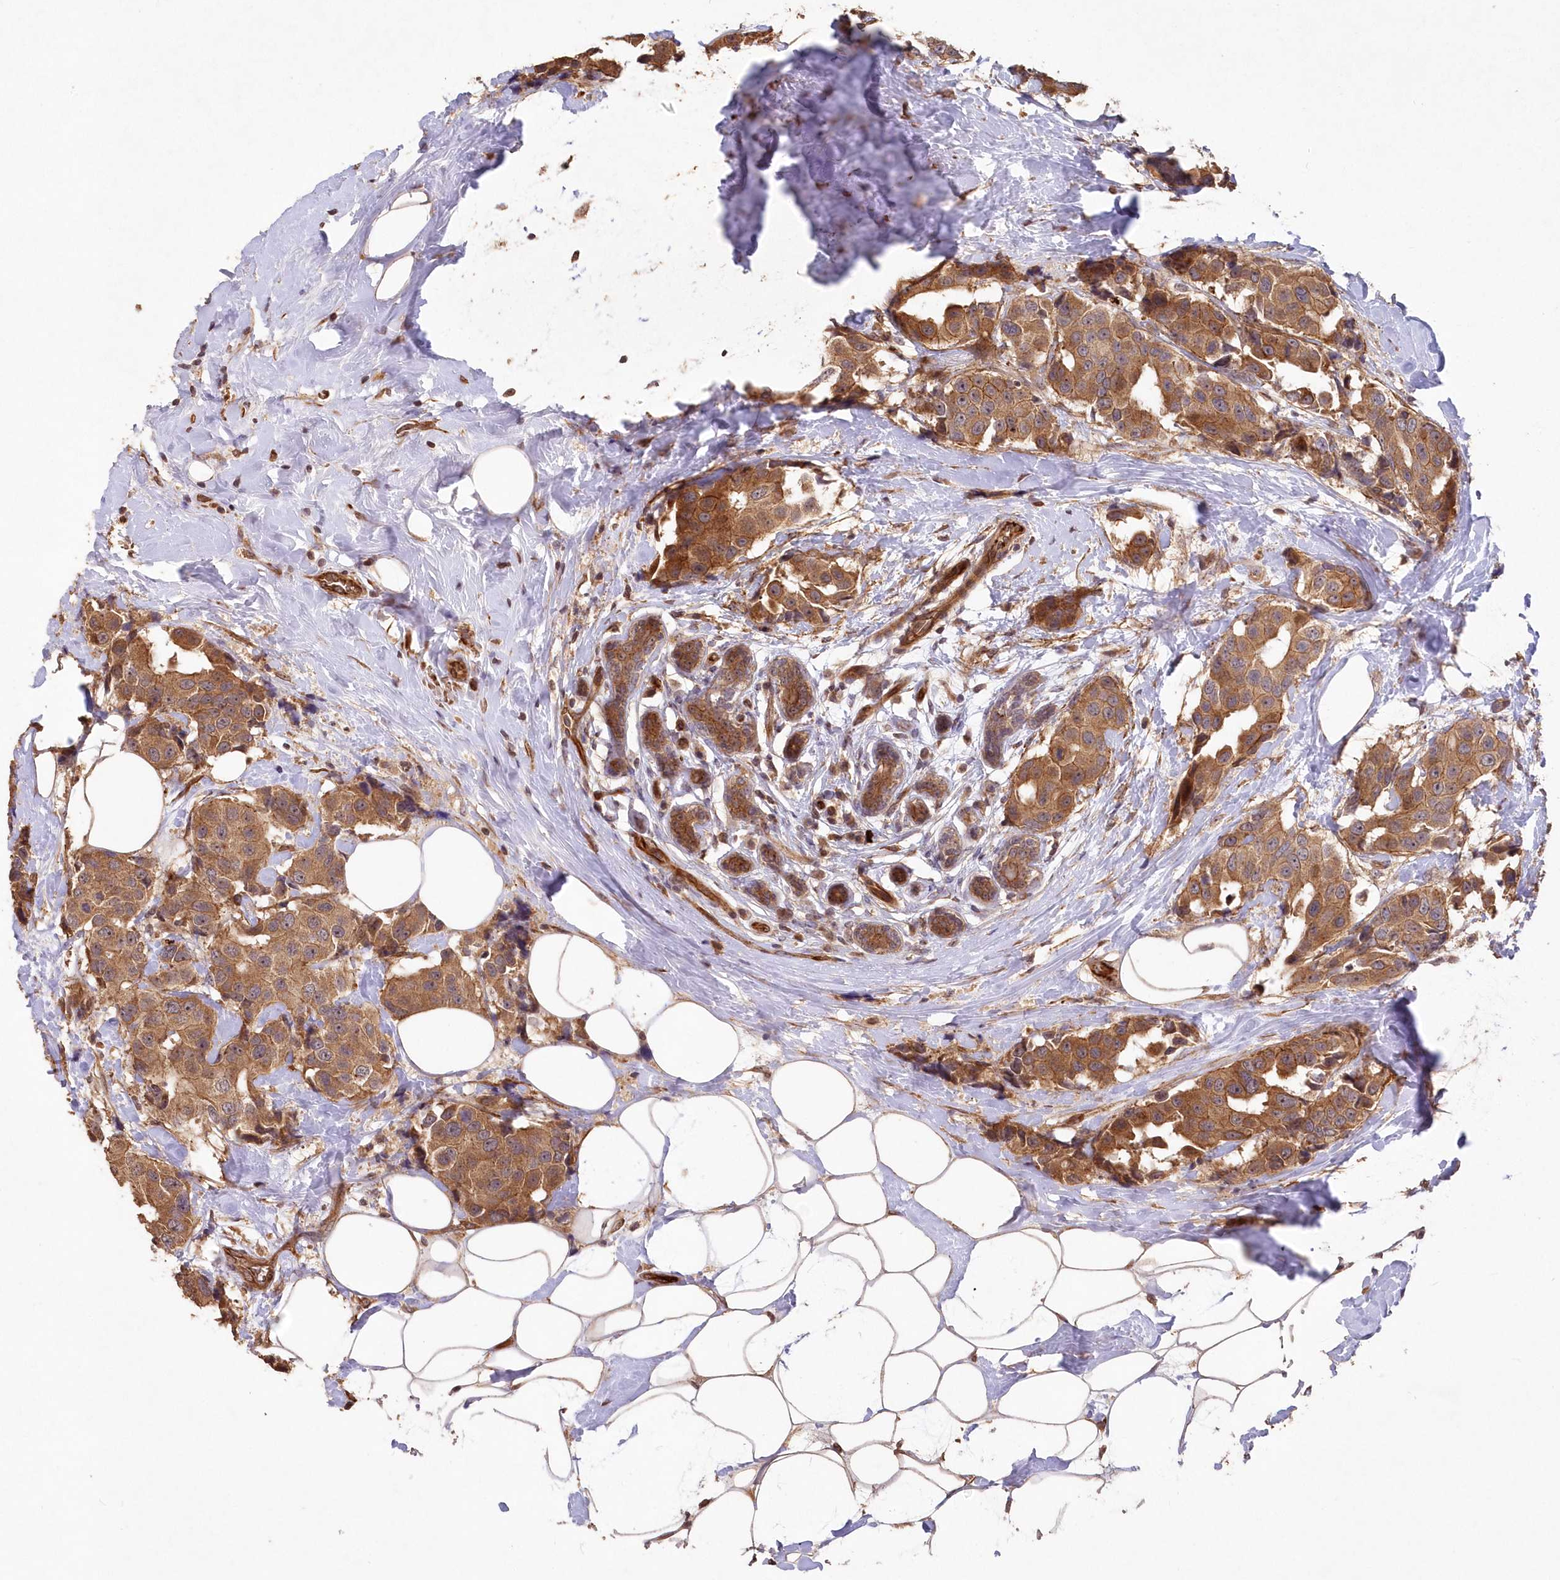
{"staining": {"intensity": "strong", "quantity": ">75%", "location": "cytoplasmic/membranous"}, "tissue": "breast cancer", "cell_type": "Tumor cells", "image_type": "cancer", "snomed": [{"axis": "morphology", "description": "Normal tissue, NOS"}, {"axis": "morphology", "description": "Duct carcinoma"}, {"axis": "topography", "description": "Breast"}], "caption": "Immunohistochemistry (IHC) image of neoplastic tissue: human breast intraductal carcinoma stained using immunohistochemistry shows high levels of strong protein expression localized specifically in the cytoplasmic/membranous of tumor cells, appearing as a cytoplasmic/membranous brown color.", "gene": "HYCC2", "patient": {"sex": "female", "age": 39}}